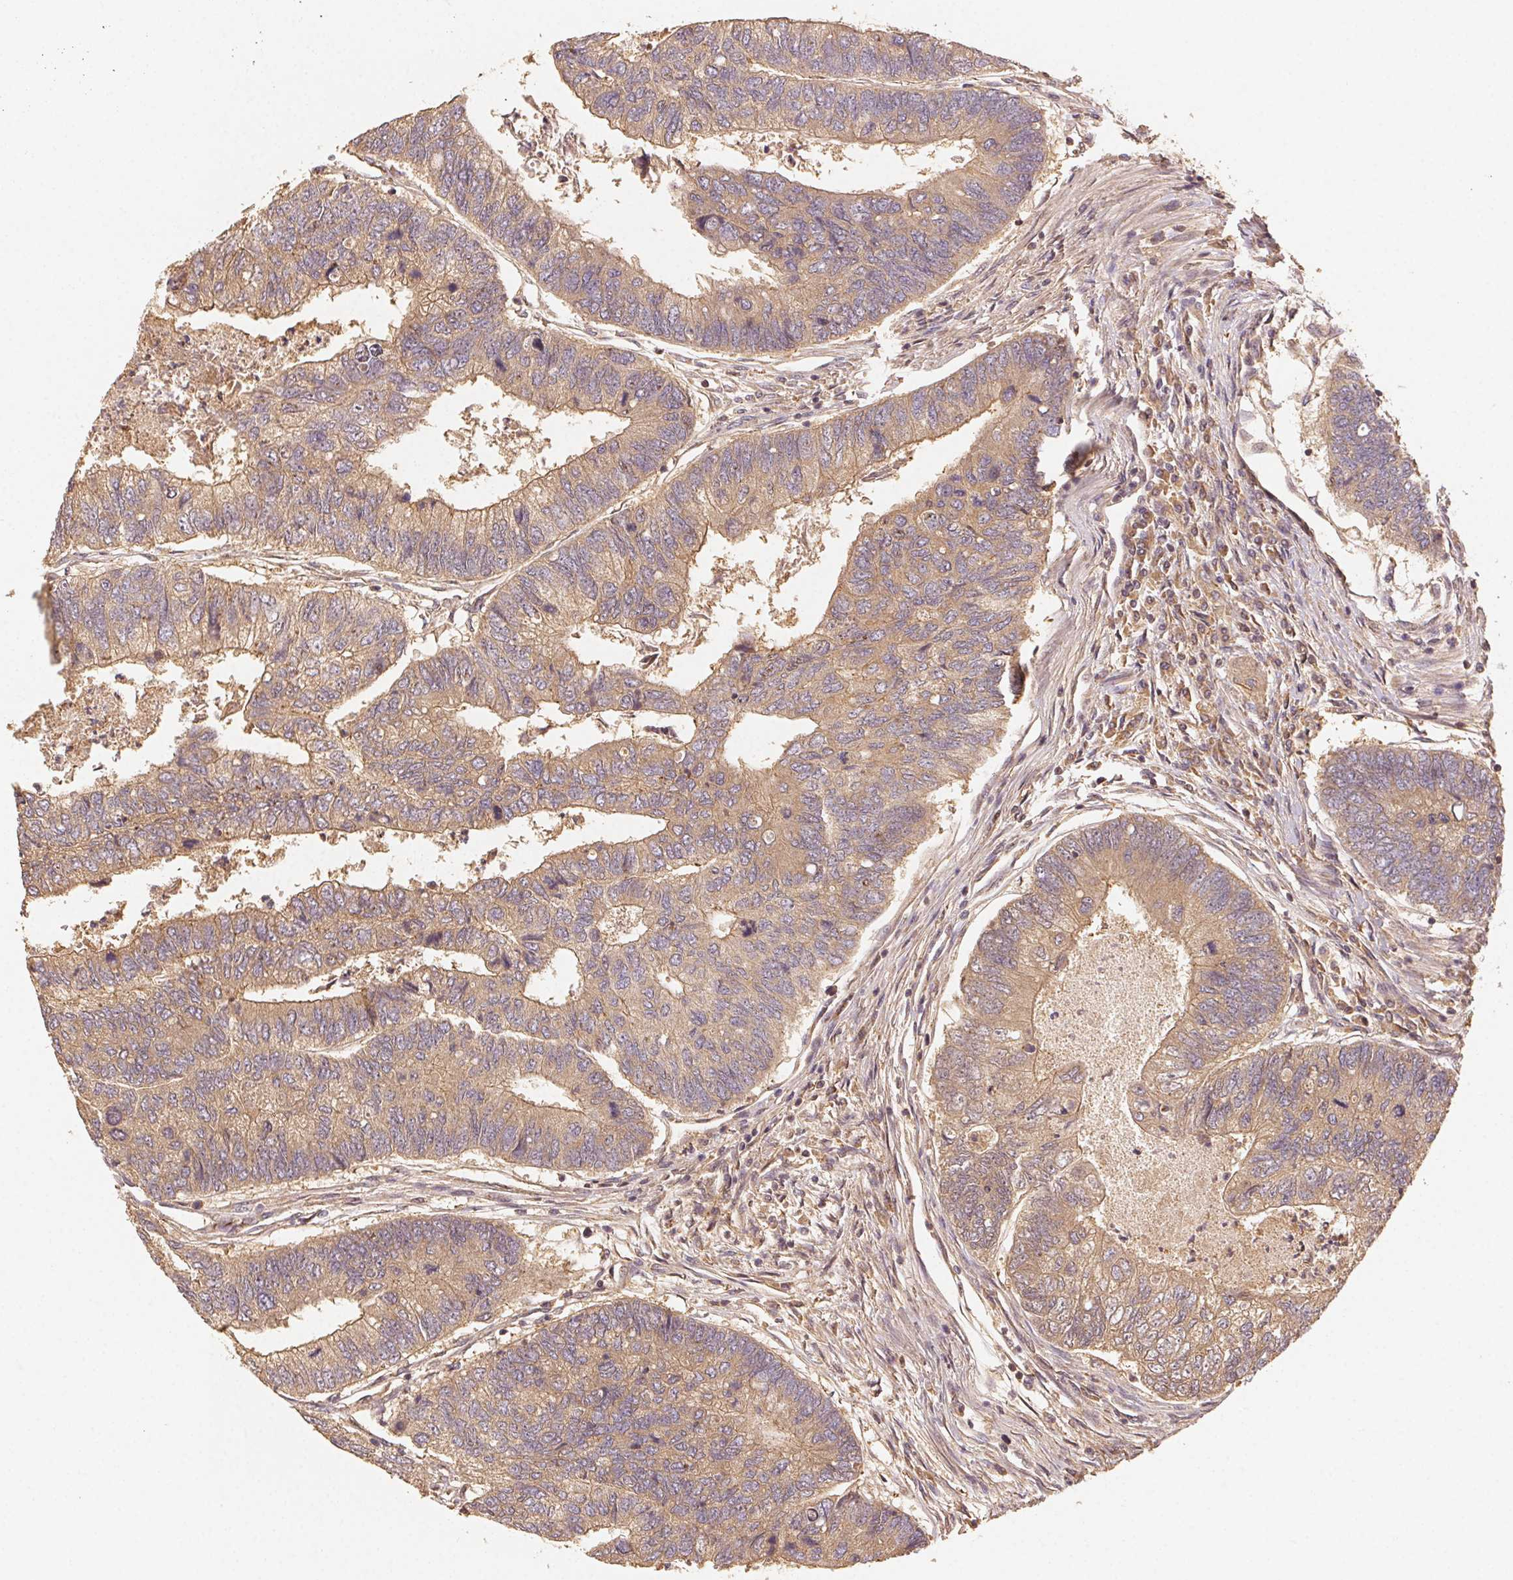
{"staining": {"intensity": "weak", "quantity": ">75%", "location": "cytoplasmic/membranous"}, "tissue": "colorectal cancer", "cell_type": "Tumor cells", "image_type": "cancer", "snomed": [{"axis": "morphology", "description": "Adenocarcinoma, NOS"}, {"axis": "topography", "description": "Colon"}], "caption": "The photomicrograph exhibits staining of adenocarcinoma (colorectal), revealing weak cytoplasmic/membranous protein staining (brown color) within tumor cells.", "gene": "RALA", "patient": {"sex": "female", "age": 67}}